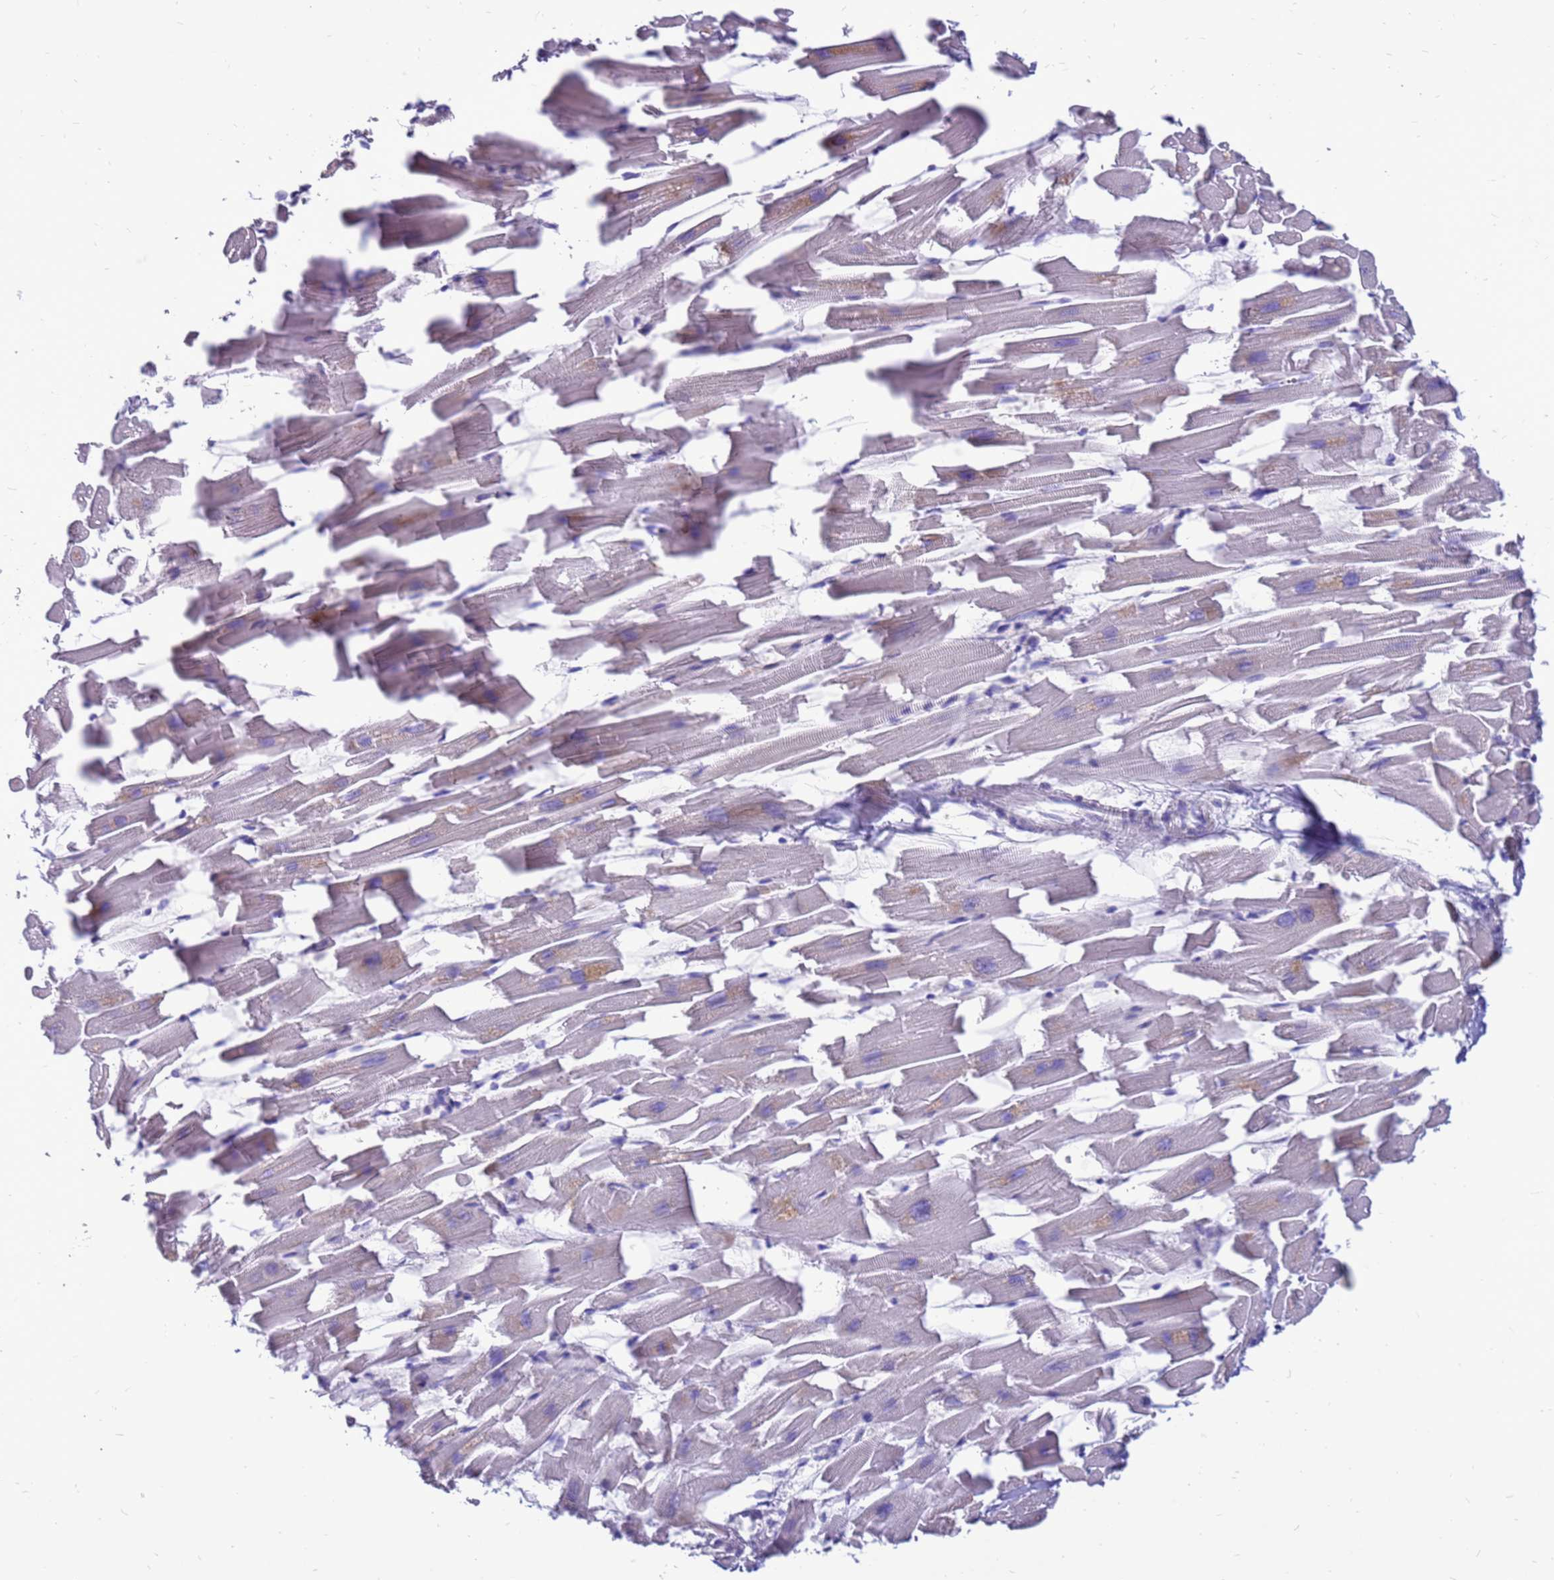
{"staining": {"intensity": "weak", "quantity": "<25%", "location": "cytoplasmic/membranous"}, "tissue": "heart muscle", "cell_type": "Cardiomyocytes", "image_type": "normal", "snomed": [{"axis": "morphology", "description": "Normal tissue, NOS"}, {"axis": "topography", "description": "Heart"}], "caption": "This is an immunohistochemistry (IHC) photomicrograph of normal human heart muscle. There is no positivity in cardiomyocytes.", "gene": "PDE10A", "patient": {"sex": "female", "age": 64}}